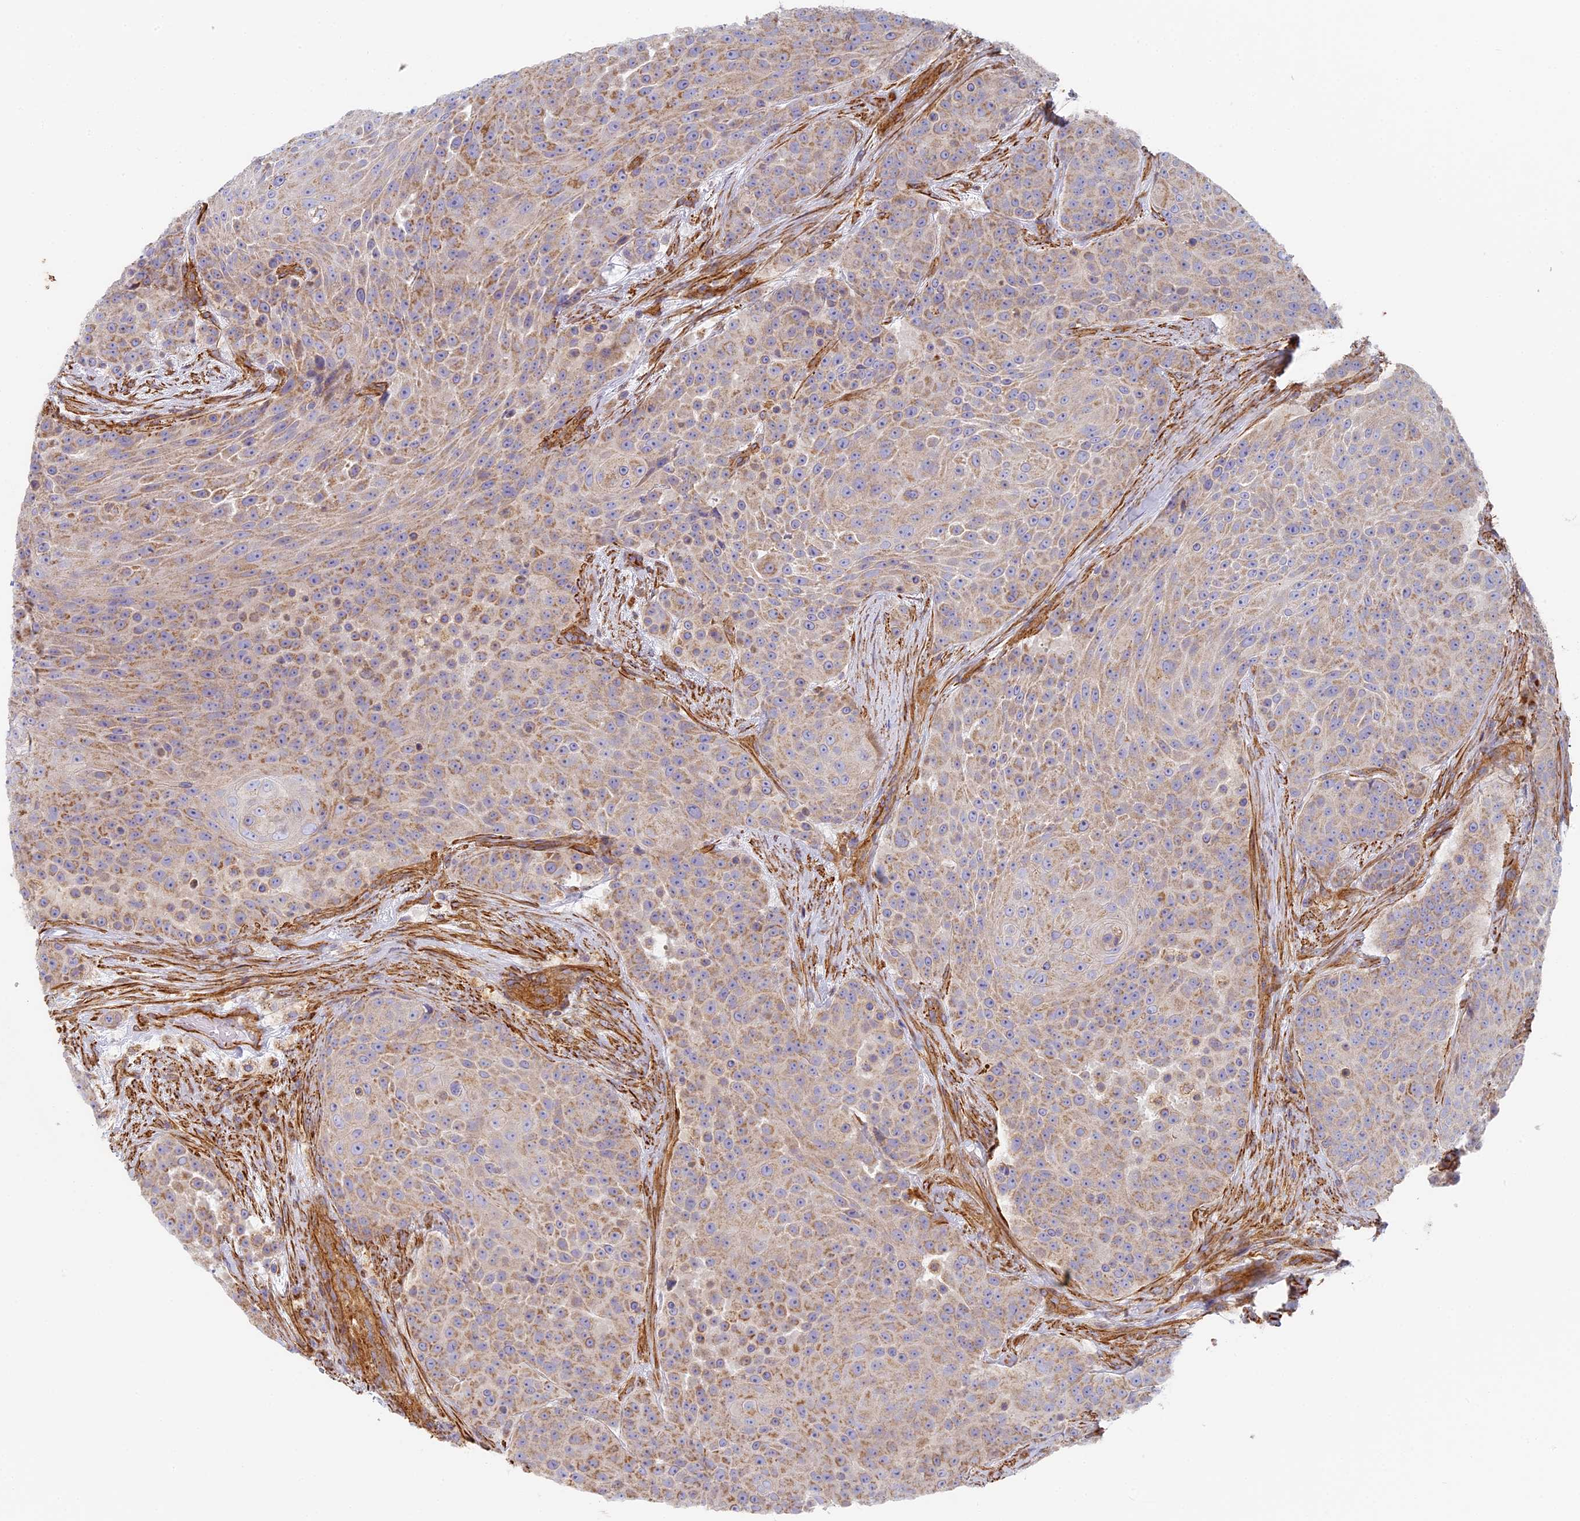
{"staining": {"intensity": "weak", "quantity": "25%-75%", "location": "cytoplasmic/membranous"}, "tissue": "urothelial cancer", "cell_type": "Tumor cells", "image_type": "cancer", "snomed": [{"axis": "morphology", "description": "Urothelial carcinoma, High grade"}, {"axis": "topography", "description": "Urinary bladder"}], "caption": "Urothelial cancer tissue displays weak cytoplasmic/membranous staining in about 25%-75% of tumor cells, visualized by immunohistochemistry.", "gene": "DDA1", "patient": {"sex": "female", "age": 63}}